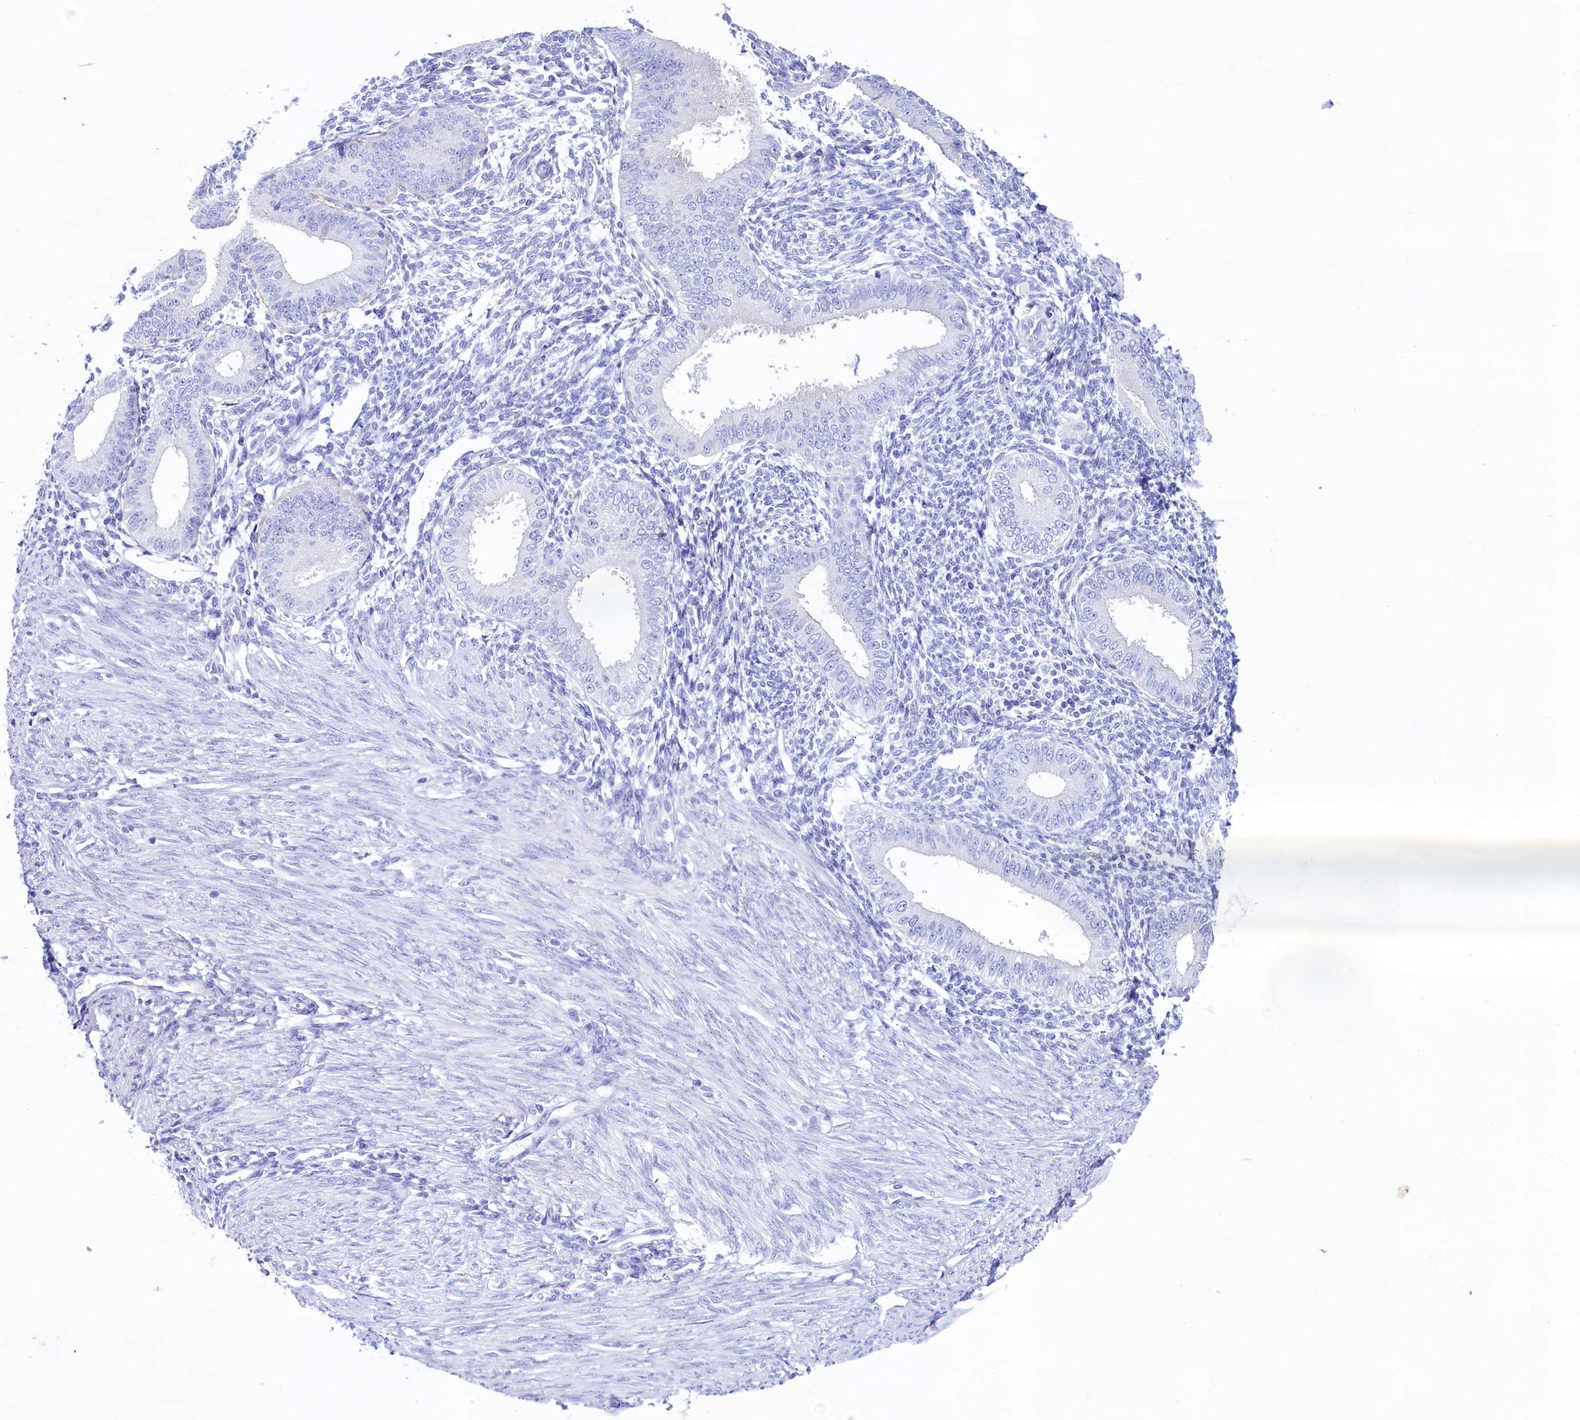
{"staining": {"intensity": "negative", "quantity": "none", "location": "none"}, "tissue": "endometrium", "cell_type": "Cells in endometrial stroma", "image_type": "normal", "snomed": [{"axis": "morphology", "description": "Normal tissue, NOS"}, {"axis": "topography", "description": "Uterus"}, {"axis": "topography", "description": "Endometrium"}], "caption": "Immunohistochemistry (IHC) photomicrograph of unremarkable human endometrium stained for a protein (brown), which shows no staining in cells in endometrial stroma.", "gene": "KRBOX5", "patient": {"sex": "female", "age": 48}}